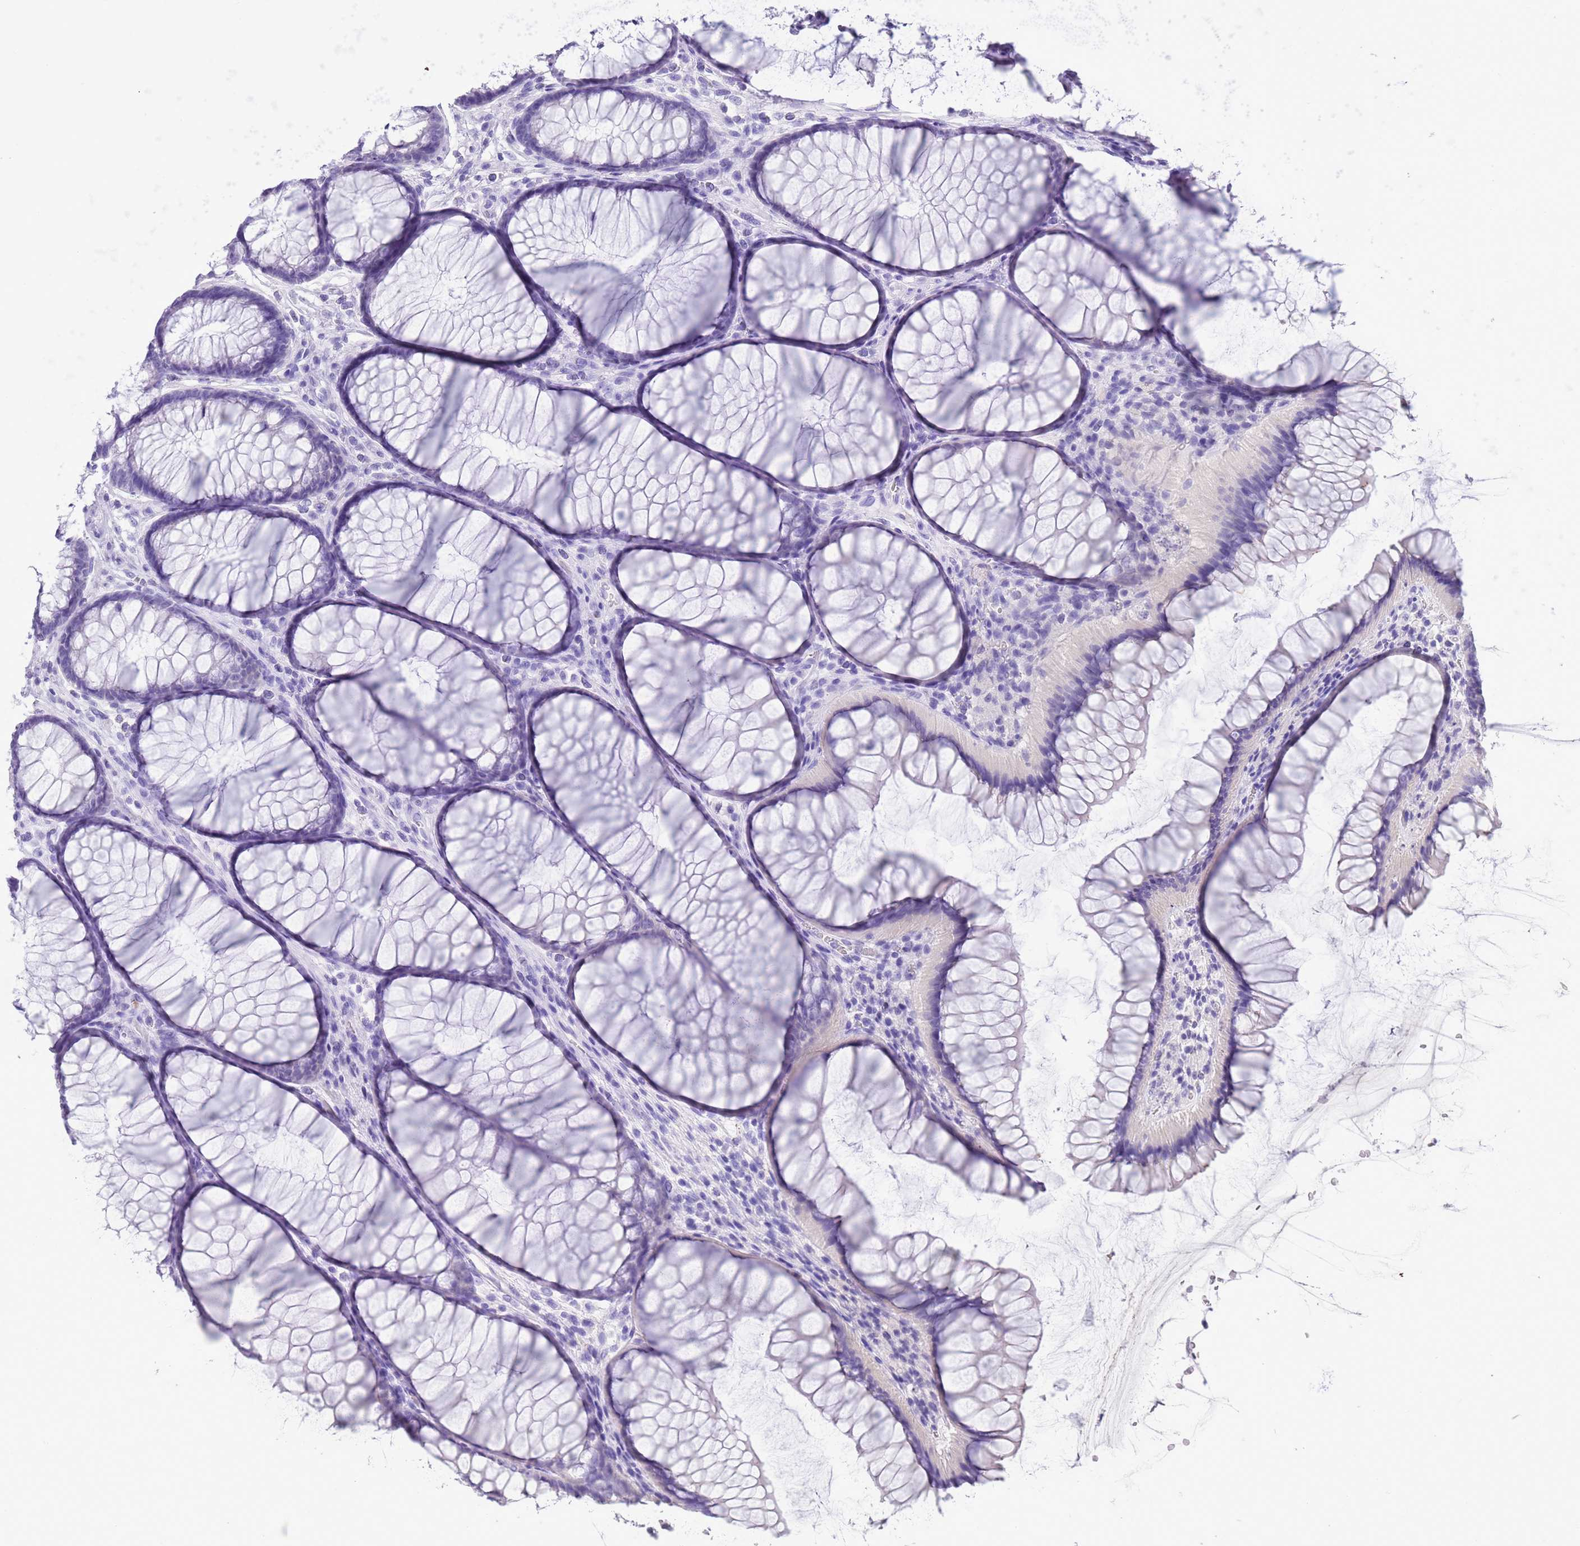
{"staining": {"intensity": "negative", "quantity": "none", "location": "none"}, "tissue": "colon", "cell_type": "Endothelial cells", "image_type": "normal", "snomed": [{"axis": "morphology", "description": "Normal tissue, NOS"}, {"axis": "topography", "description": "Colon"}], "caption": "Photomicrograph shows no protein positivity in endothelial cells of benign colon.", "gene": "TBC1D10B", "patient": {"sex": "female", "age": 82}}